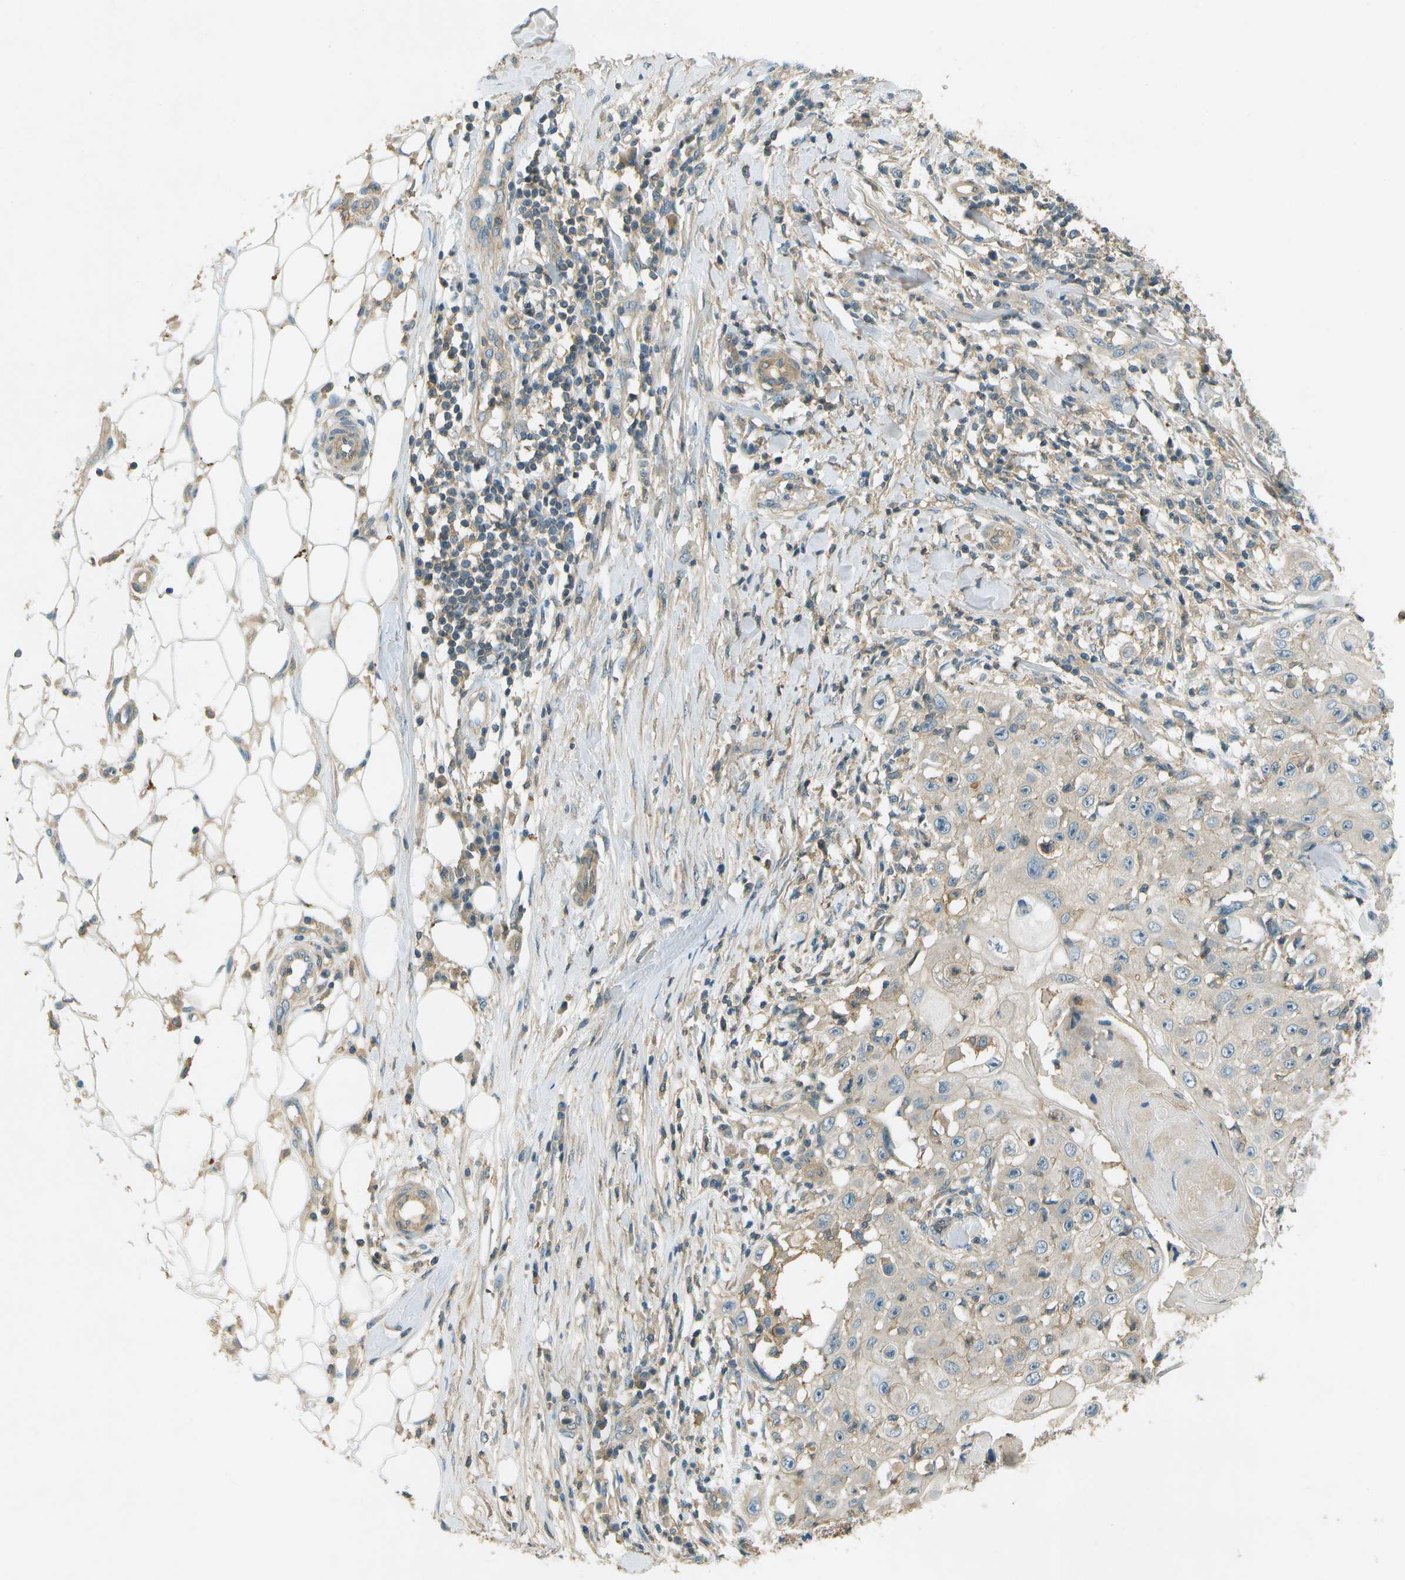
{"staining": {"intensity": "negative", "quantity": "none", "location": "none"}, "tissue": "skin cancer", "cell_type": "Tumor cells", "image_type": "cancer", "snomed": [{"axis": "morphology", "description": "Squamous cell carcinoma, NOS"}, {"axis": "topography", "description": "Skin"}], "caption": "Immunohistochemistry (IHC) photomicrograph of skin cancer (squamous cell carcinoma) stained for a protein (brown), which shows no staining in tumor cells.", "gene": "NUDT4", "patient": {"sex": "male", "age": 86}}